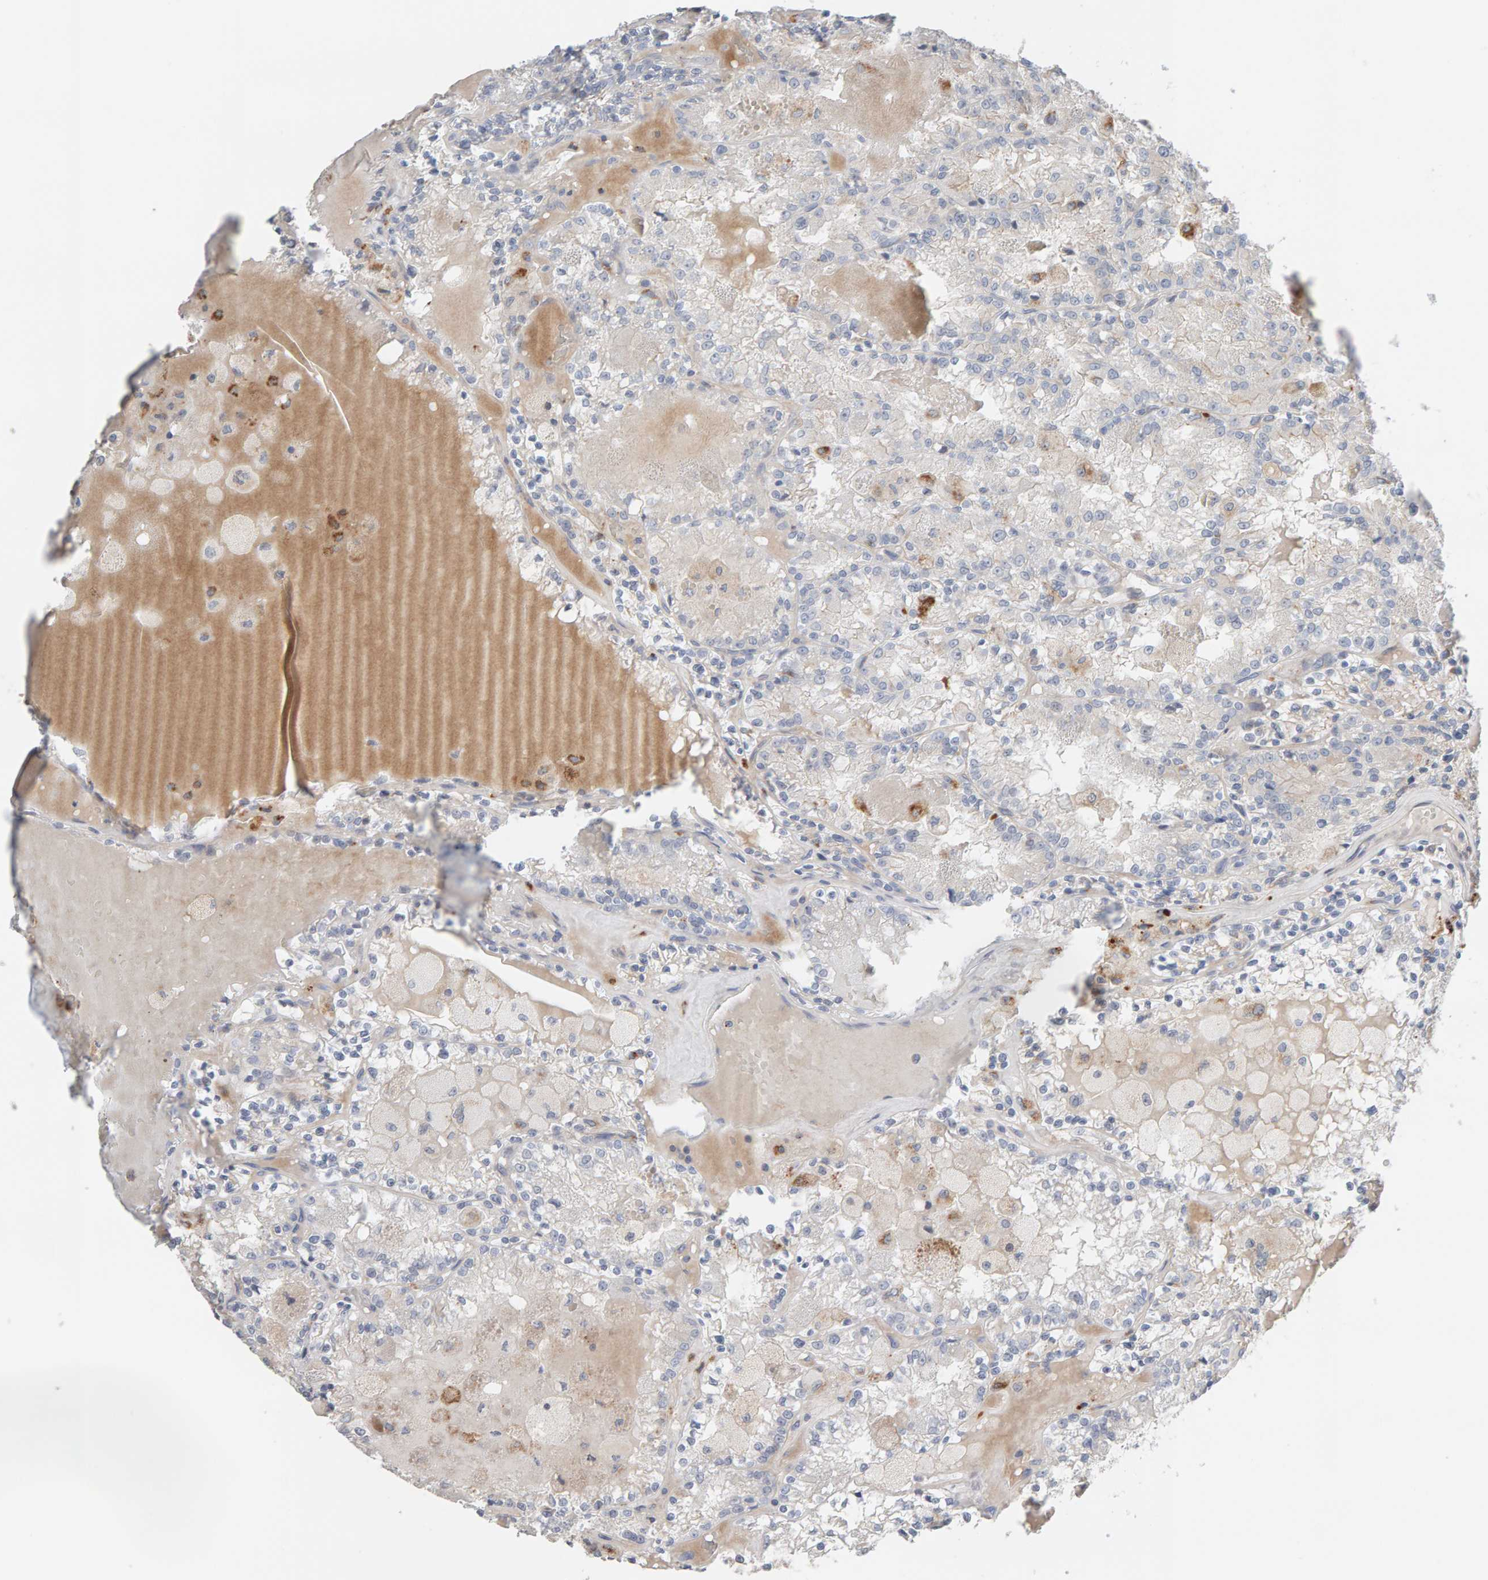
{"staining": {"intensity": "negative", "quantity": "none", "location": "none"}, "tissue": "renal cancer", "cell_type": "Tumor cells", "image_type": "cancer", "snomed": [{"axis": "morphology", "description": "Adenocarcinoma, NOS"}, {"axis": "topography", "description": "Kidney"}], "caption": "A micrograph of renal cancer stained for a protein shows no brown staining in tumor cells.", "gene": "IPPK", "patient": {"sex": "female", "age": 56}}